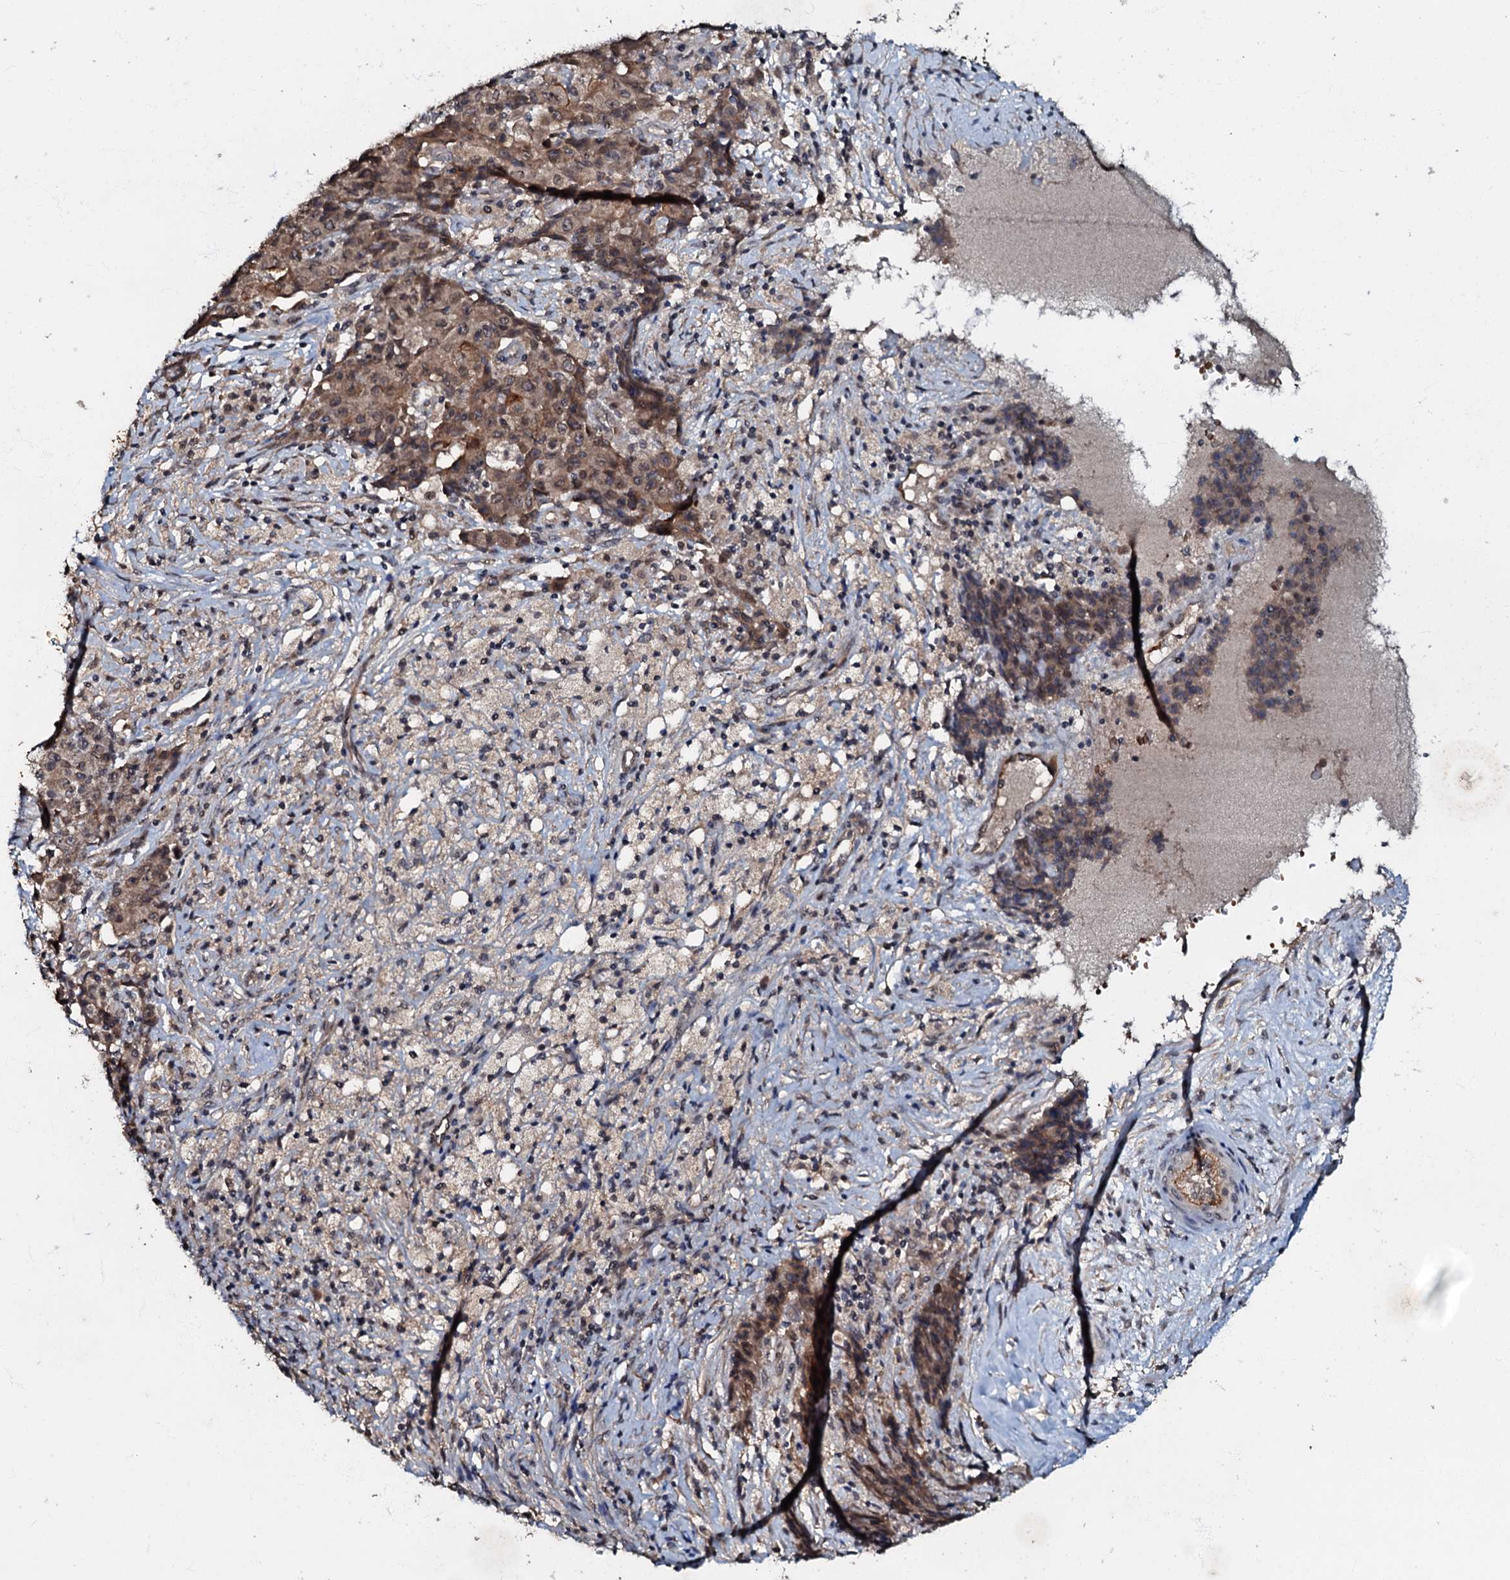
{"staining": {"intensity": "moderate", "quantity": ">75%", "location": "cytoplasmic/membranous"}, "tissue": "ovarian cancer", "cell_type": "Tumor cells", "image_type": "cancer", "snomed": [{"axis": "morphology", "description": "Carcinoma, endometroid"}, {"axis": "topography", "description": "Ovary"}], "caption": "Tumor cells show medium levels of moderate cytoplasmic/membranous expression in about >75% of cells in endometroid carcinoma (ovarian). (Stains: DAB (3,3'-diaminobenzidine) in brown, nuclei in blue, Microscopy: brightfield microscopy at high magnification).", "gene": "MANSC4", "patient": {"sex": "female", "age": 42}}